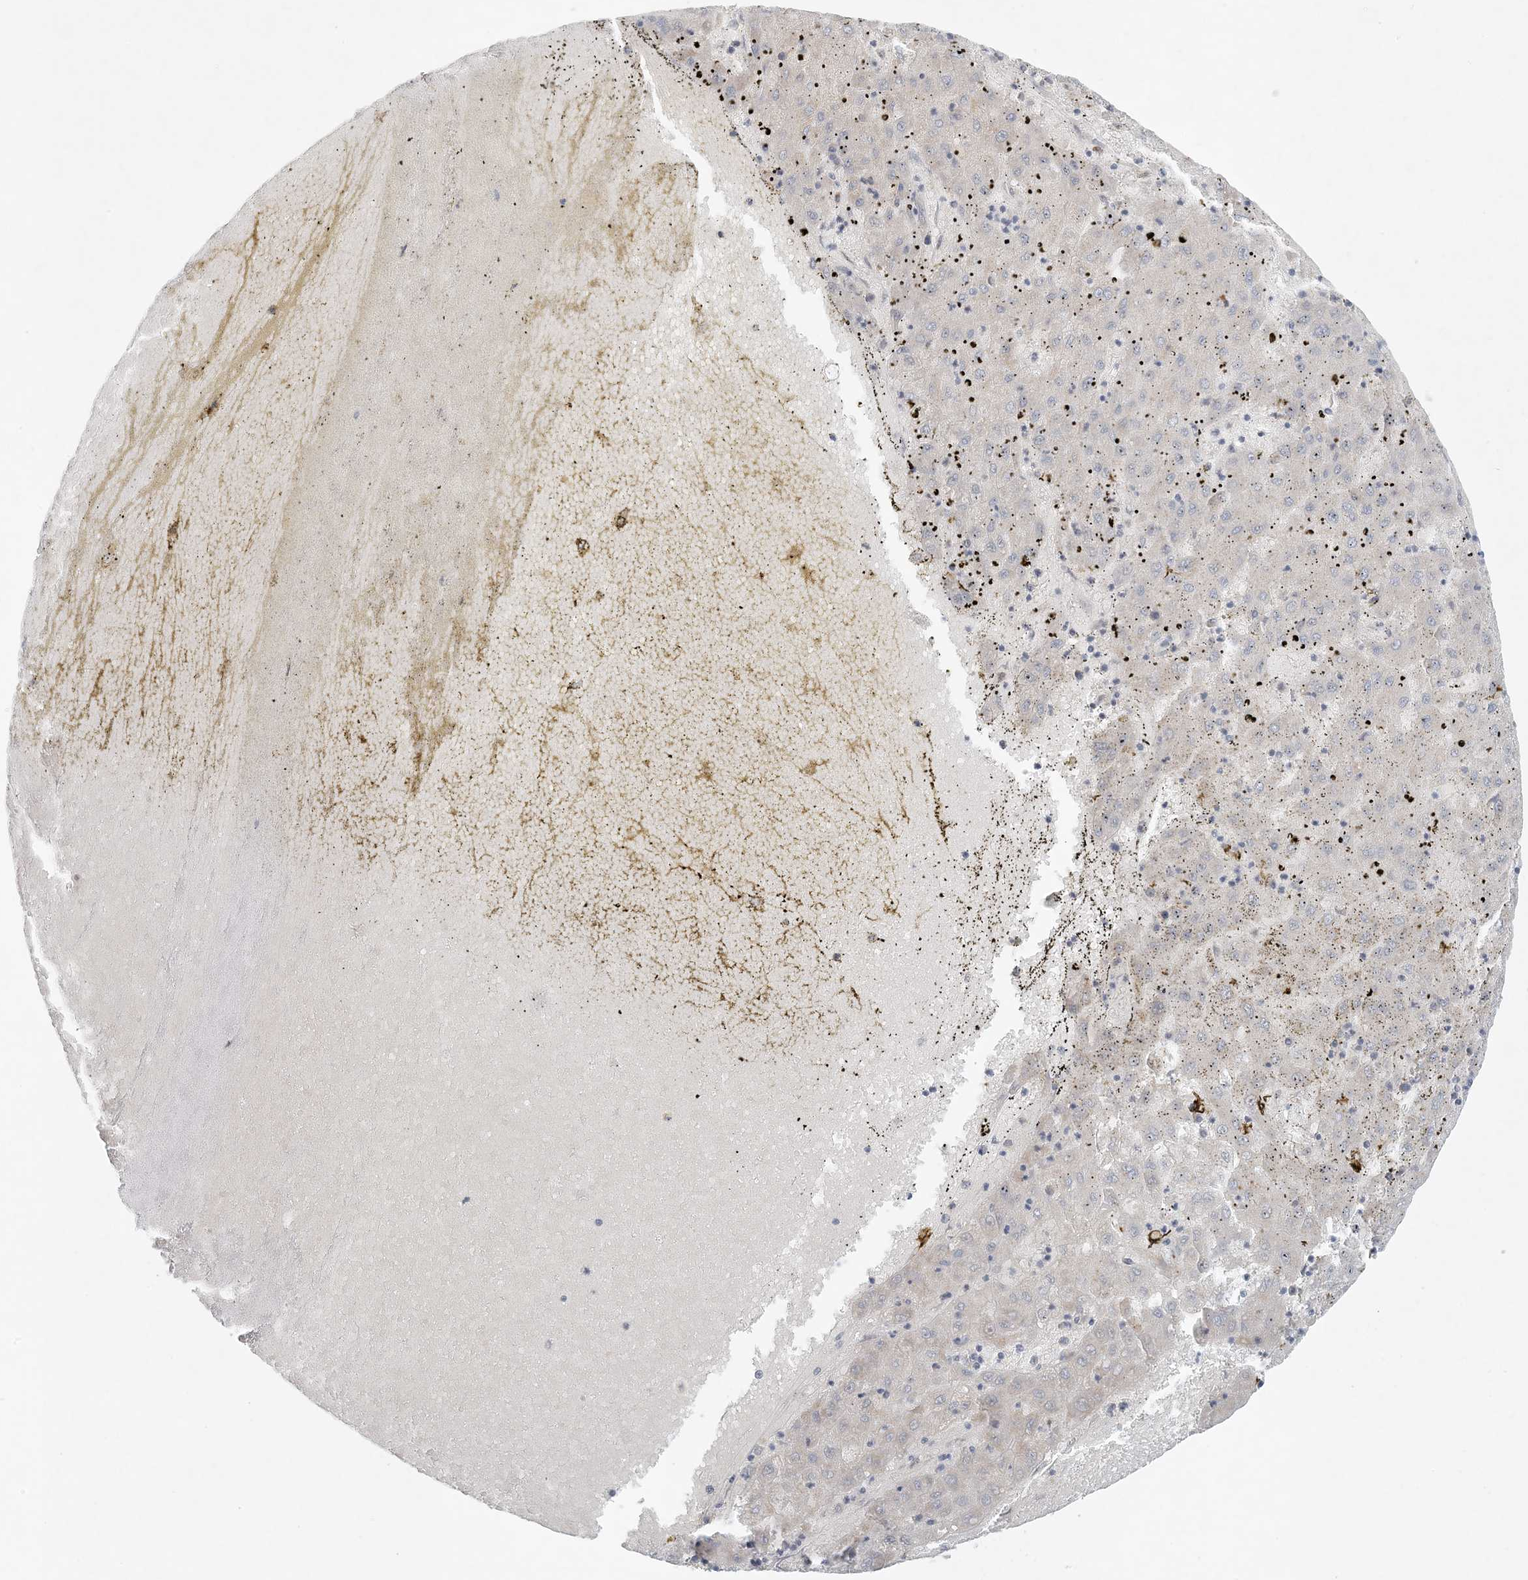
{"staining": {"intensity": "negative", "quantity": "none", "location": "none"}, "tissue": "liver cancer", "cell_type": "Tumor cells", "image_type": "cancer", "snomed": [{"axis": "morphology", "description": "Carcinoma, Hepatocellular, NOS"}, {"axis": "topography", "description": "Liver"}], "caption": "Tumor cells are negative for brown protein staining in liver cancer (hepatocellular carcinoma). (Immunohistochemistry (ihc), brightfield microscopy, high magnification).", "gene": "OBI1", "patient": {"sex": "male", "age": 72}}